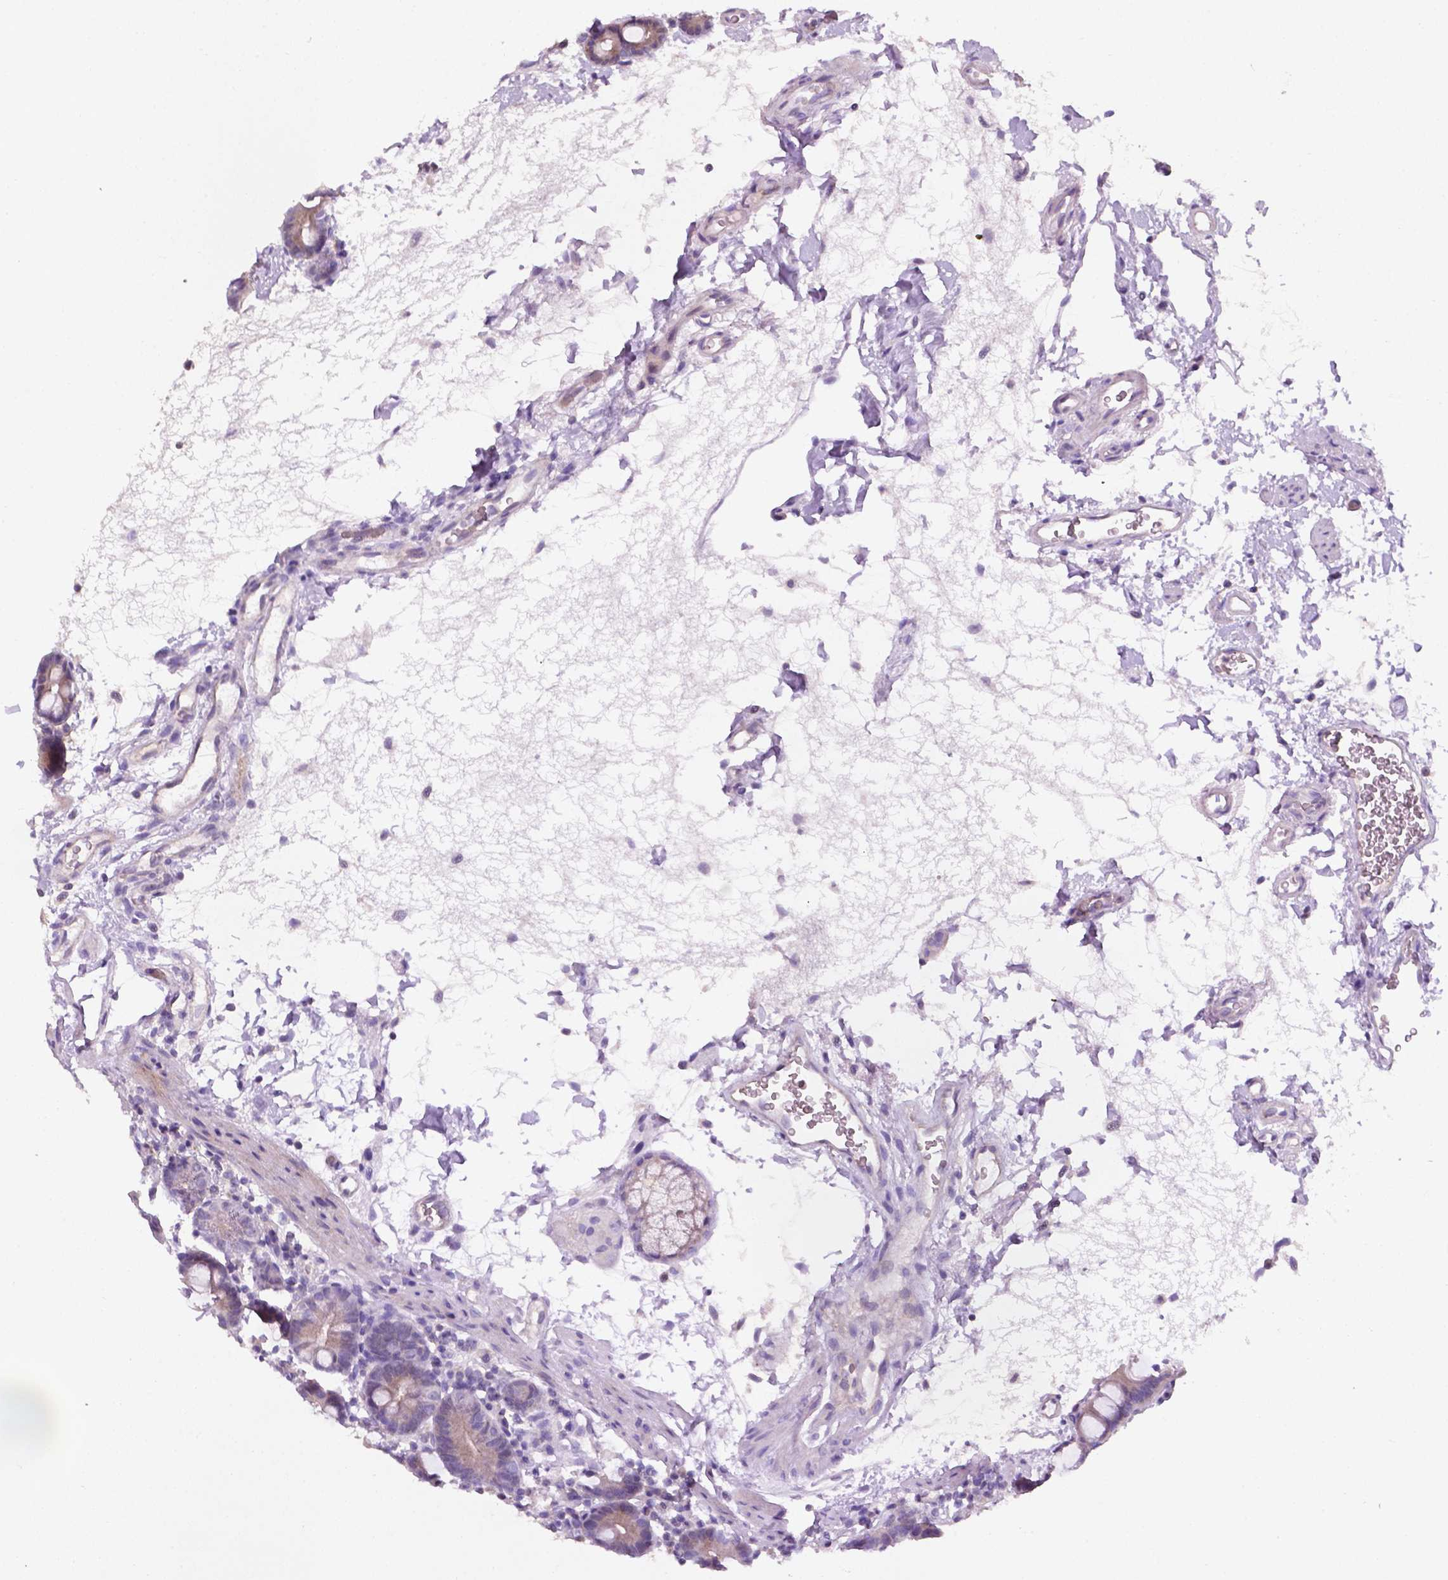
{"staining": {"intensity": "weak", "quantity": "<25%", "location": "cytoplasmic/membranous"}, "tissue": "duodenum", "cell_type": "Glandular cells", "image_type": "normal", "snomed": [{"axis": "morphology", "description": "Normal tissue, NOS"}, {"axis": "topography", "description": "Pancreas"}, {"axis": "topography", "description": "Duodenum"}], "caption": "High magnification brightfield microscopy of unremarkable duodenum stained with DAB (3,3'-diaminobenzidine) (brown) and counterstained with hematoxylin (blue): glandular cells show no significant staining.", "gene": "EGFR", "patient": {"sex": "male", "age": 59}}